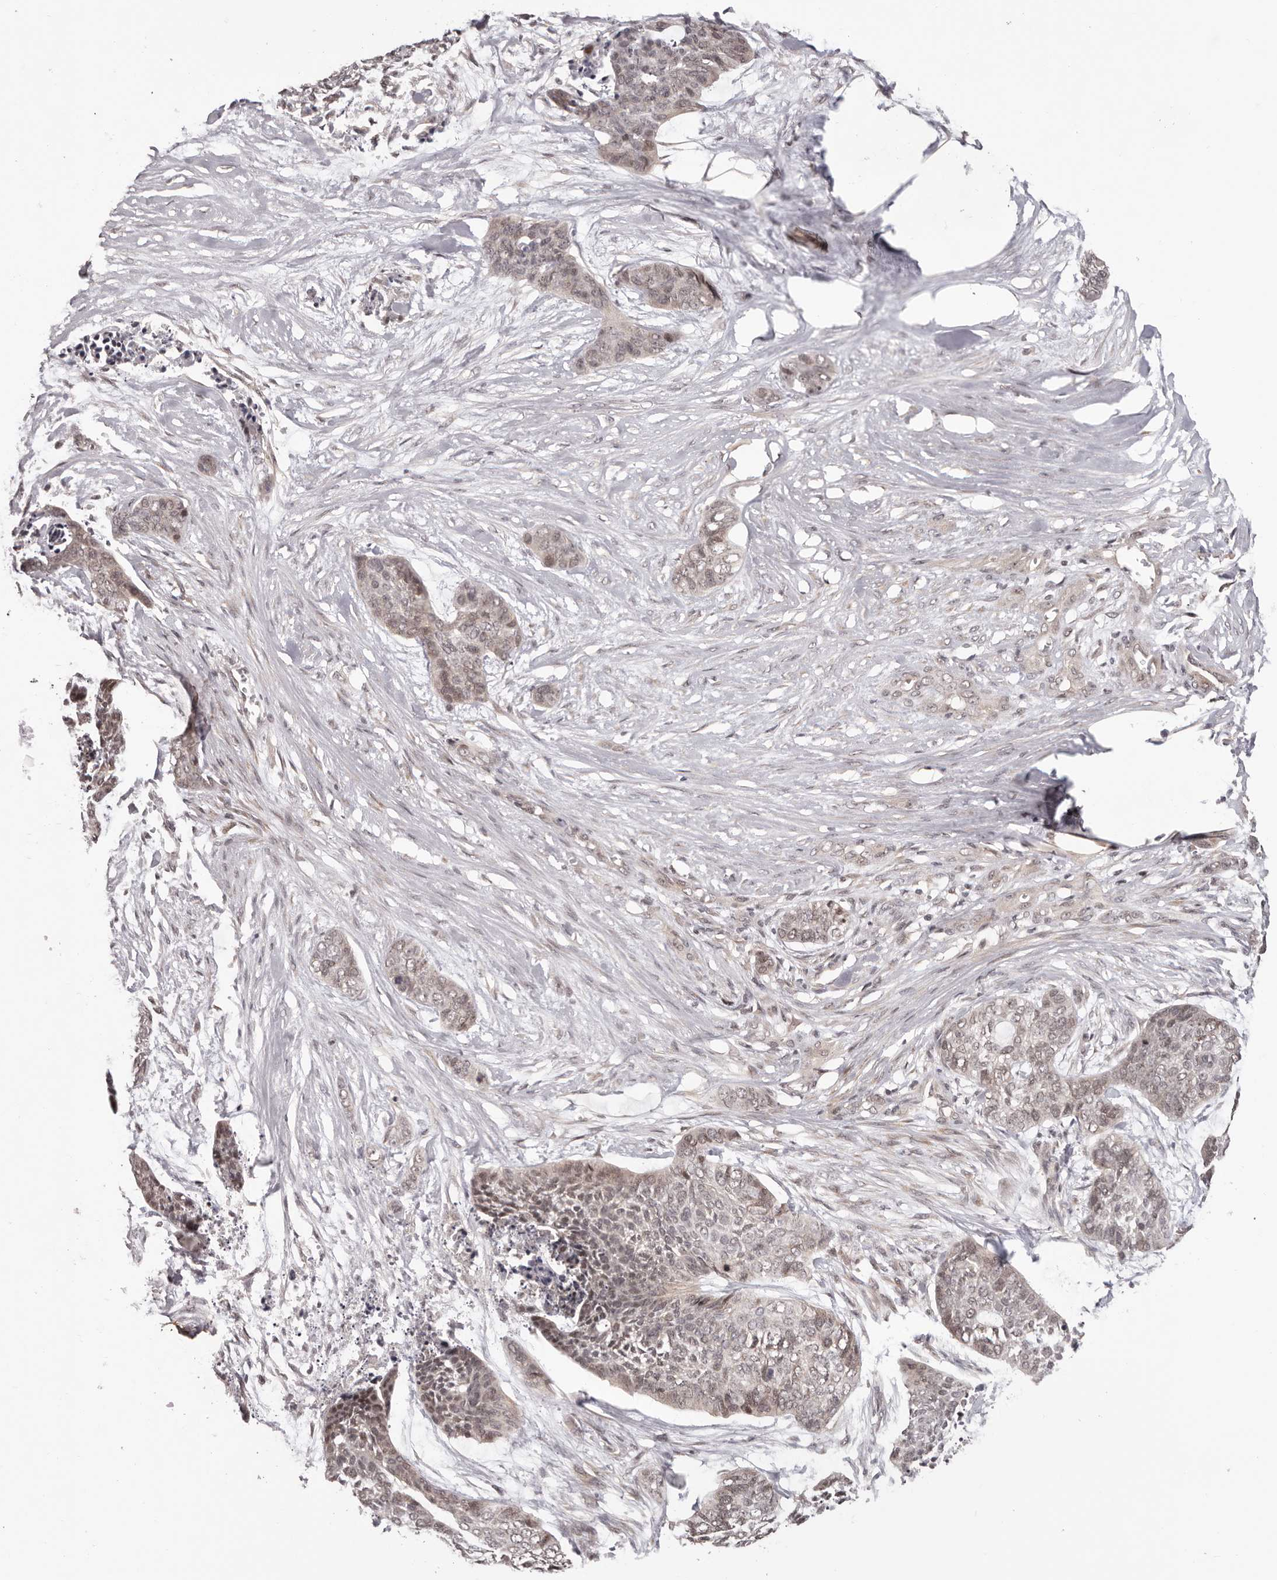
{"staining": {"intensity": "weak", "quantity": "25%-75%", "location": "cytoplasmic/membranous,nuclear"}, "tissue": "skin cancer", "cell_type": "Tumor cells", "image_type": "cancer", "snomed": [{"axis": "morphology", "description": "Basal cell carcinoma"}, {"axis": "topography", "description": "Skin"}], "caption": "This image exhibits IHC staining of basal cell carcinoma (skin), with low weak cytoplasmic/membranous and nuclear staining in approximately 25%-75% of tumor cells.", "gene": "TBX5", "patient": {"sex": "female", "age": 64}}